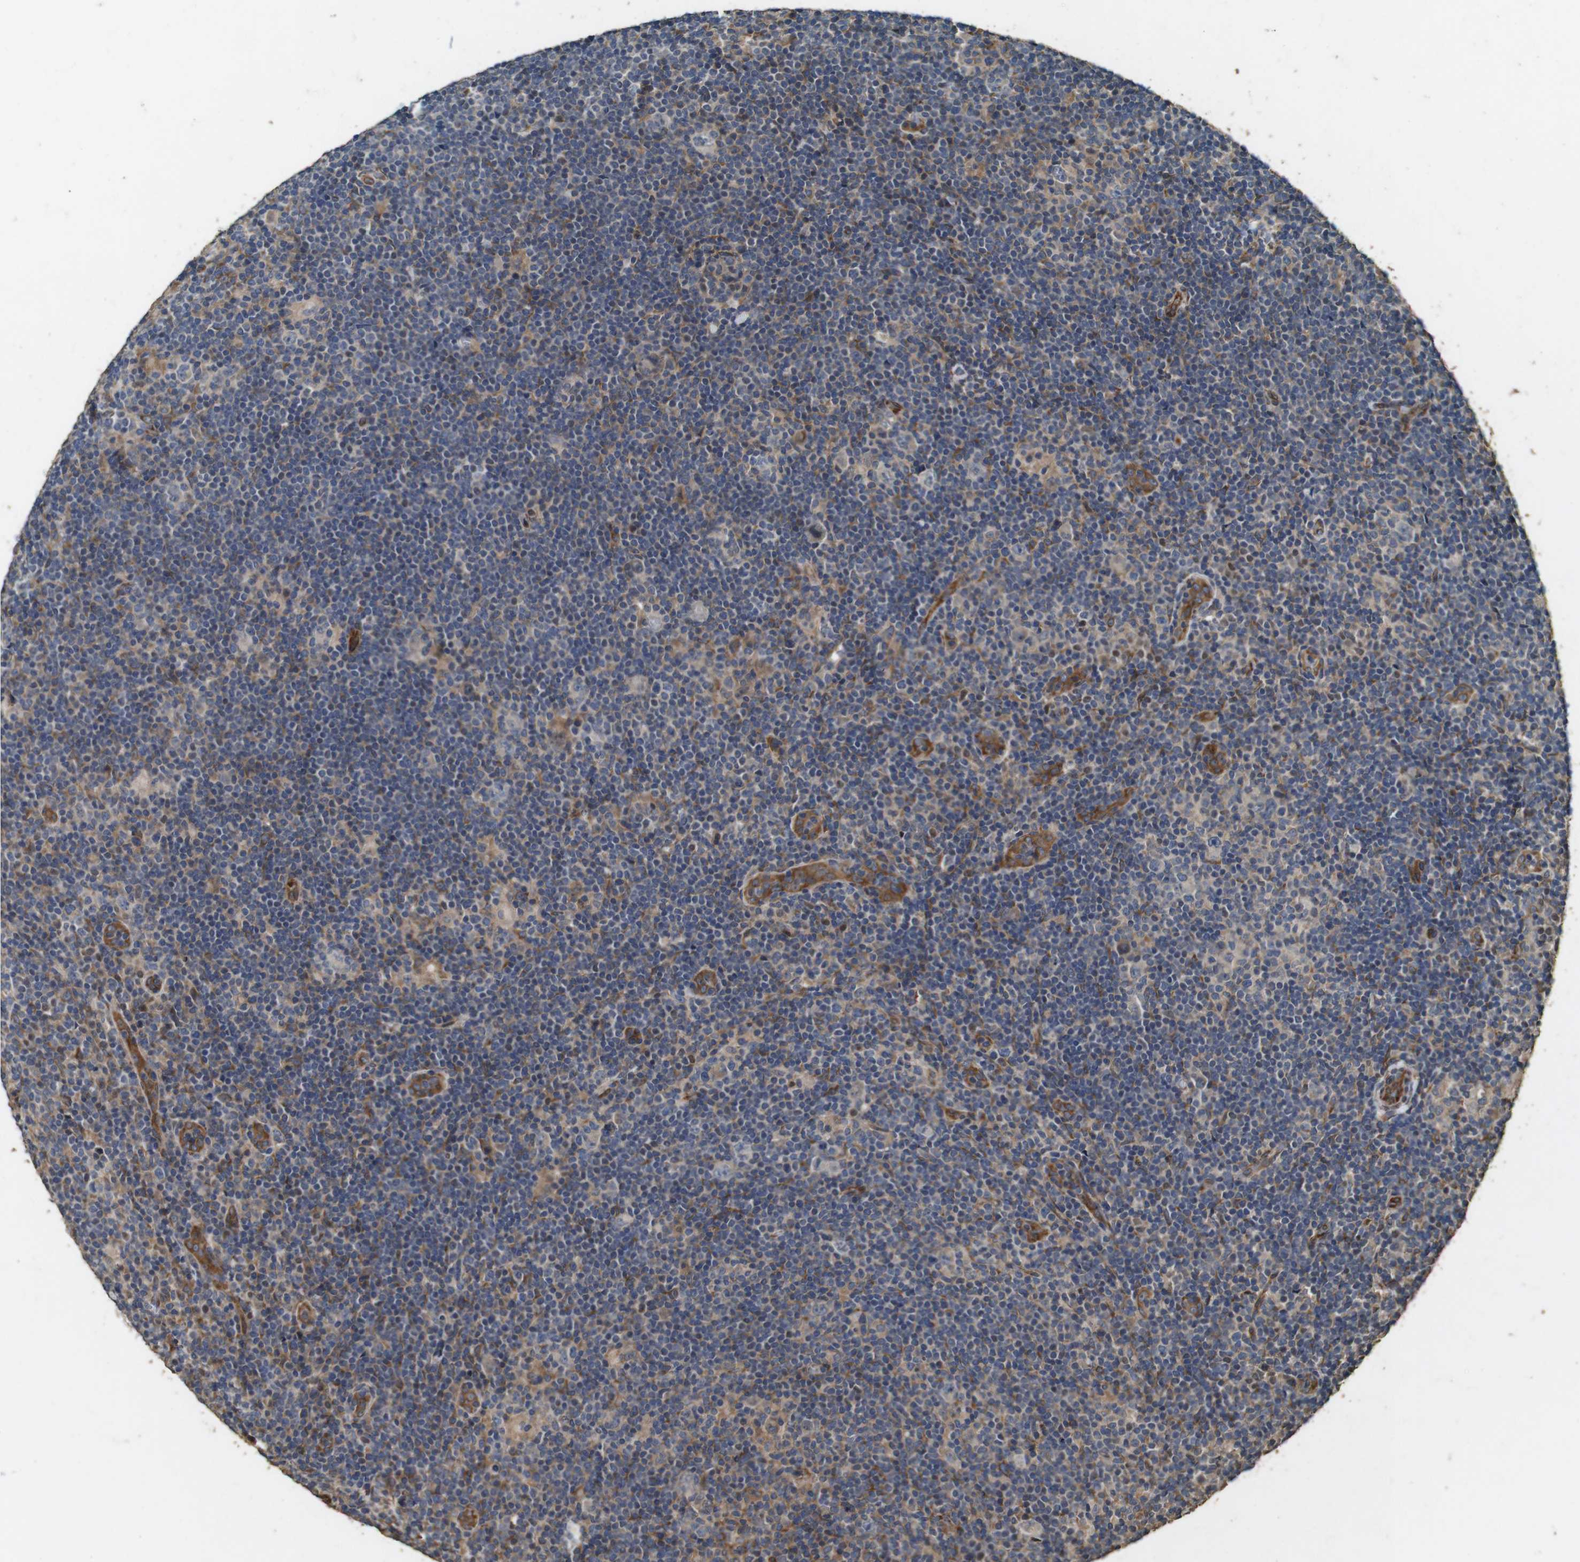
{"staining": {"intensity": "weak", "quantity": "<25%", "location": "cytoplasmic/membranous"}, "tissue": "lymphoma", "cell_type": "Tumor cells", "image_type": "cancer", "snomed": [{"axis": "morphology", "description": "Hodgkin's disease, NOS"}, {"axis": "topography", "description": "Lymph node"}], "caption": "A high-resolution micrograph shows IHC staining of Hodgkin's disease, which exhibits no significant expression in tumor cells.", "gene": "CNPY4", "patient": {"sex": "female", "age": 57}}